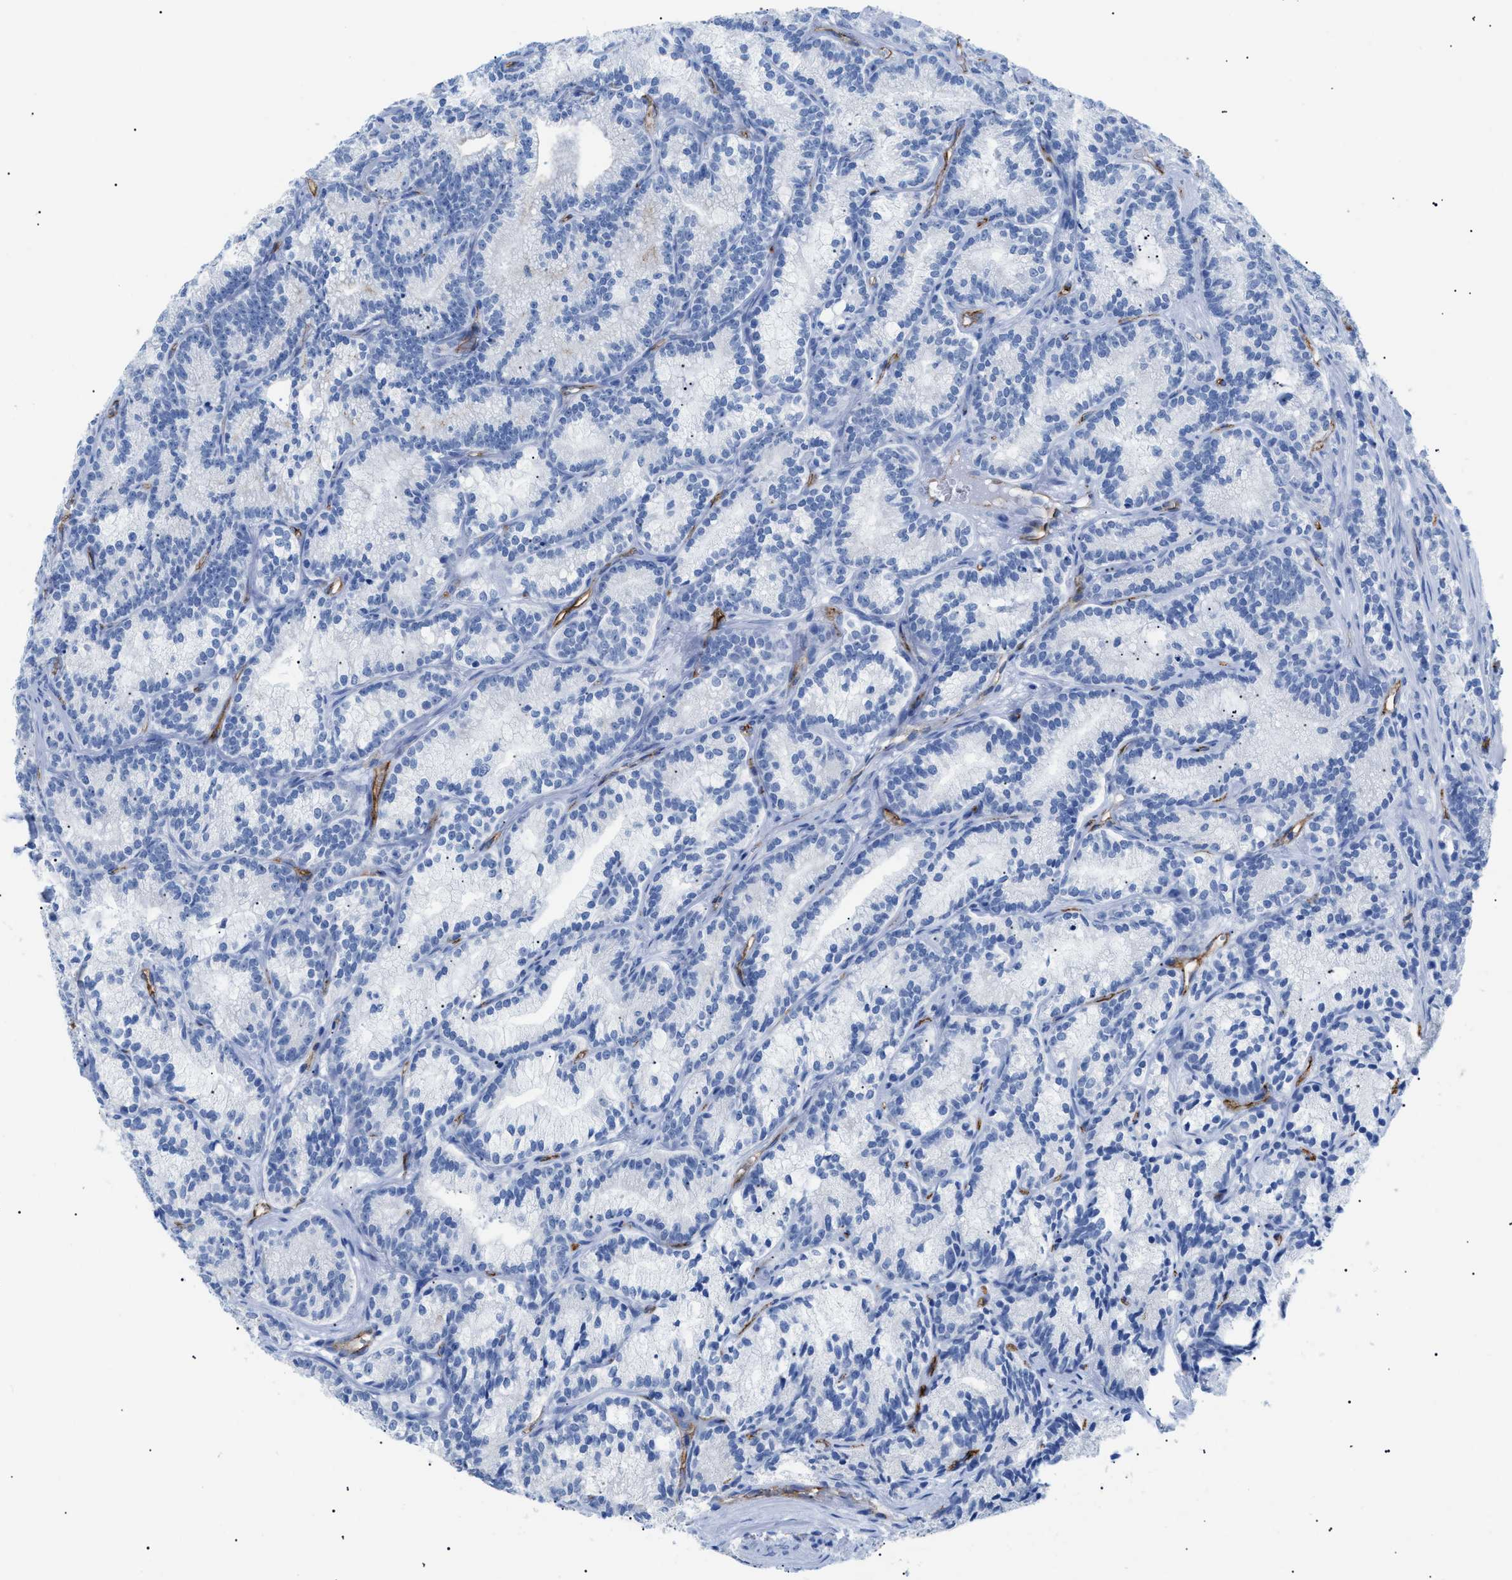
{"staining": {"intensity": "negative", "quantity": "none", "location": "none"}, "tissue": "prostate cancer", "cell_type": "Tumor cells", "image_type": "cancer", "snomed": [{"axis": "morphology", "description": "Adenocarcinoma, Low grade"}, {"axis": "topography", "description": "Prostate"}], "caption": "IHC micrograph of prostate low-grade adenocarcinoma stained for a protein (brown), which shows no staining in tumor cells.", "gene": "PODXL", "patient": {"sex": "male", "age": 89}}